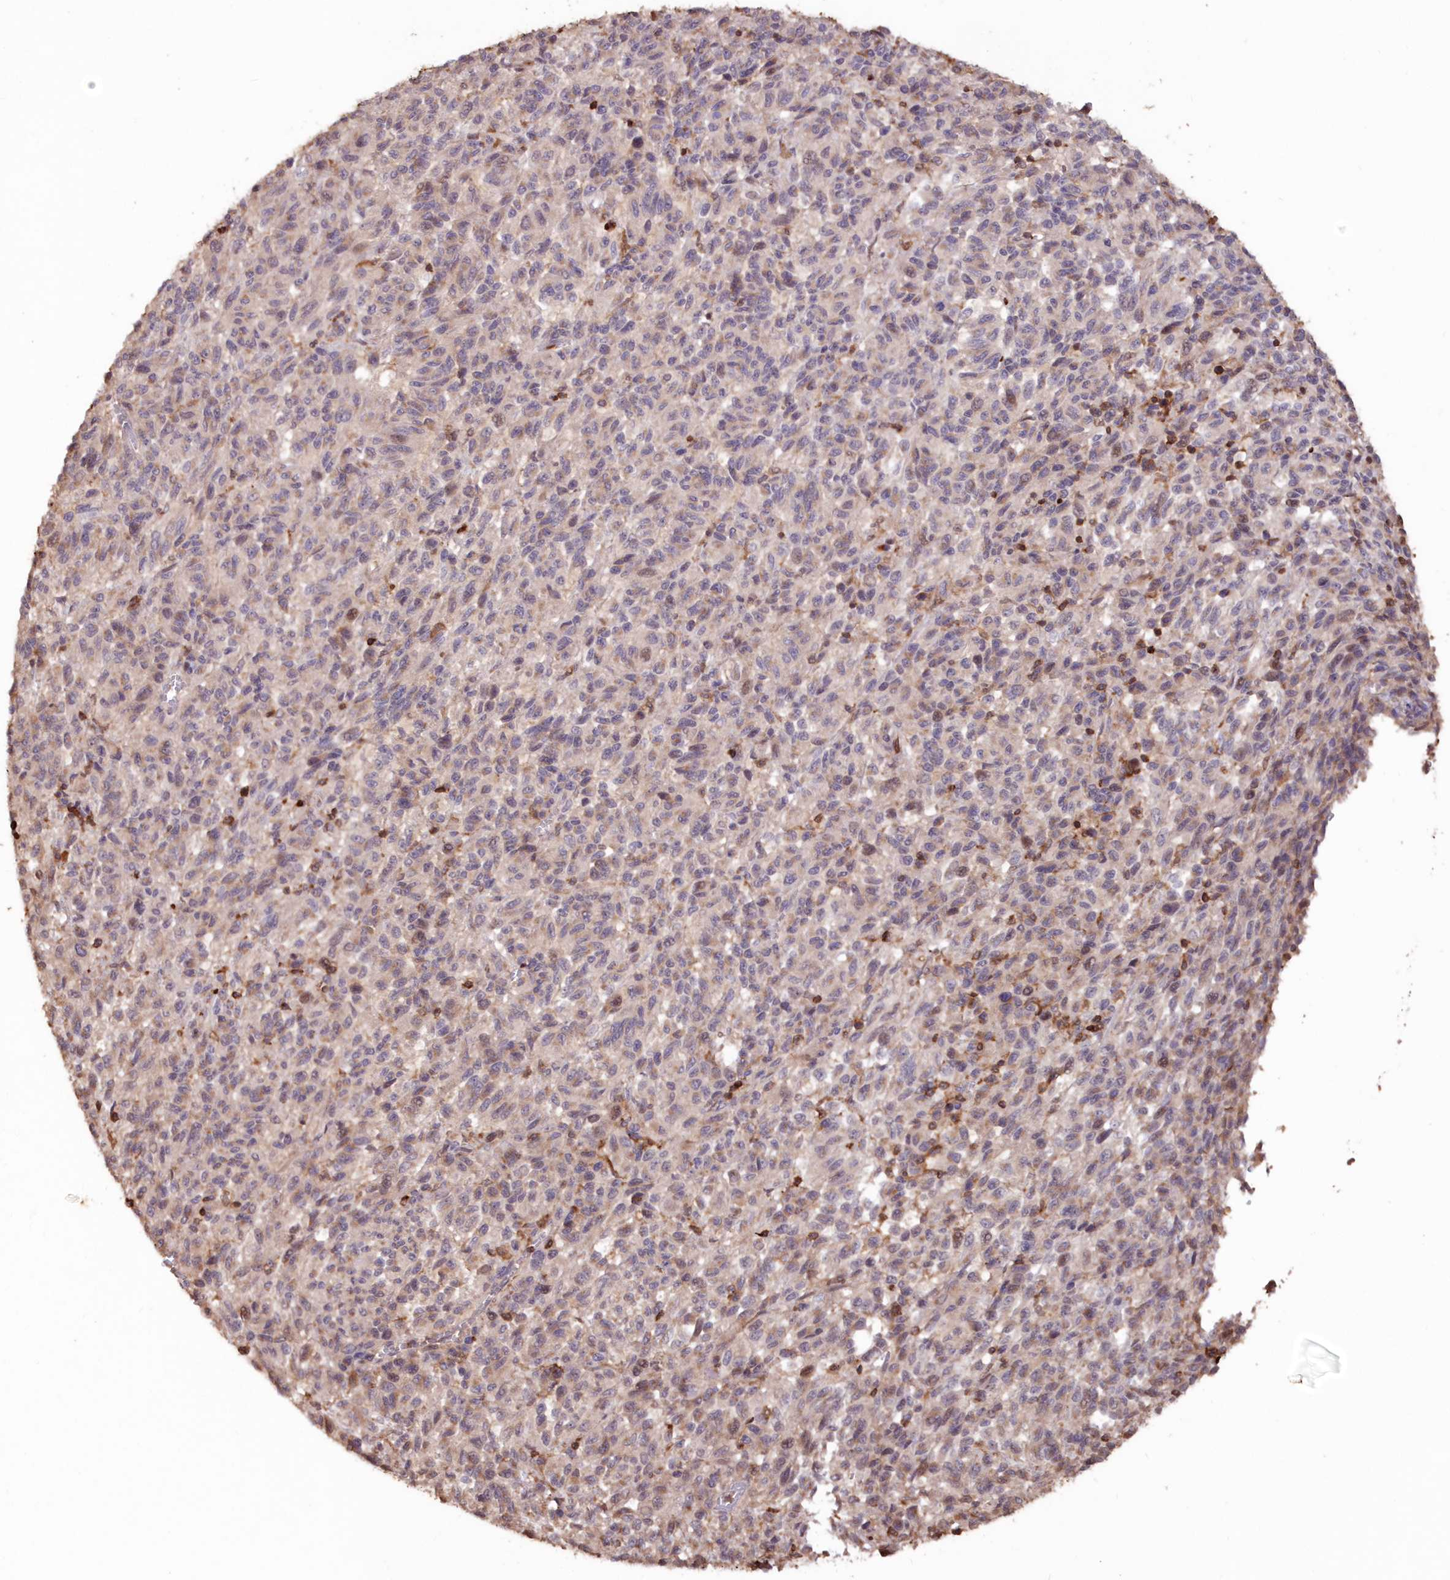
{"staining": {"intensity": "weak", "quantity": "<25%", "location": "cytoplasmic/membranous"}, "tissue": "melanoma", "cell_type": "Tumor cells", "image_type": "cancer", "snomed": [{"axis": "morphology", "description": "Malignant melanoma, Metastatic site"}, {"axis": "topography", "description": "Lung"}], "caption": "Immunohistochemistry of human melanoma shows no staining in tumor cells. (Immunohistochemistry, brightfield microscopy, high magnification).", "gene": "SNED1", "patient": {"sex": "male", "age": 64}}